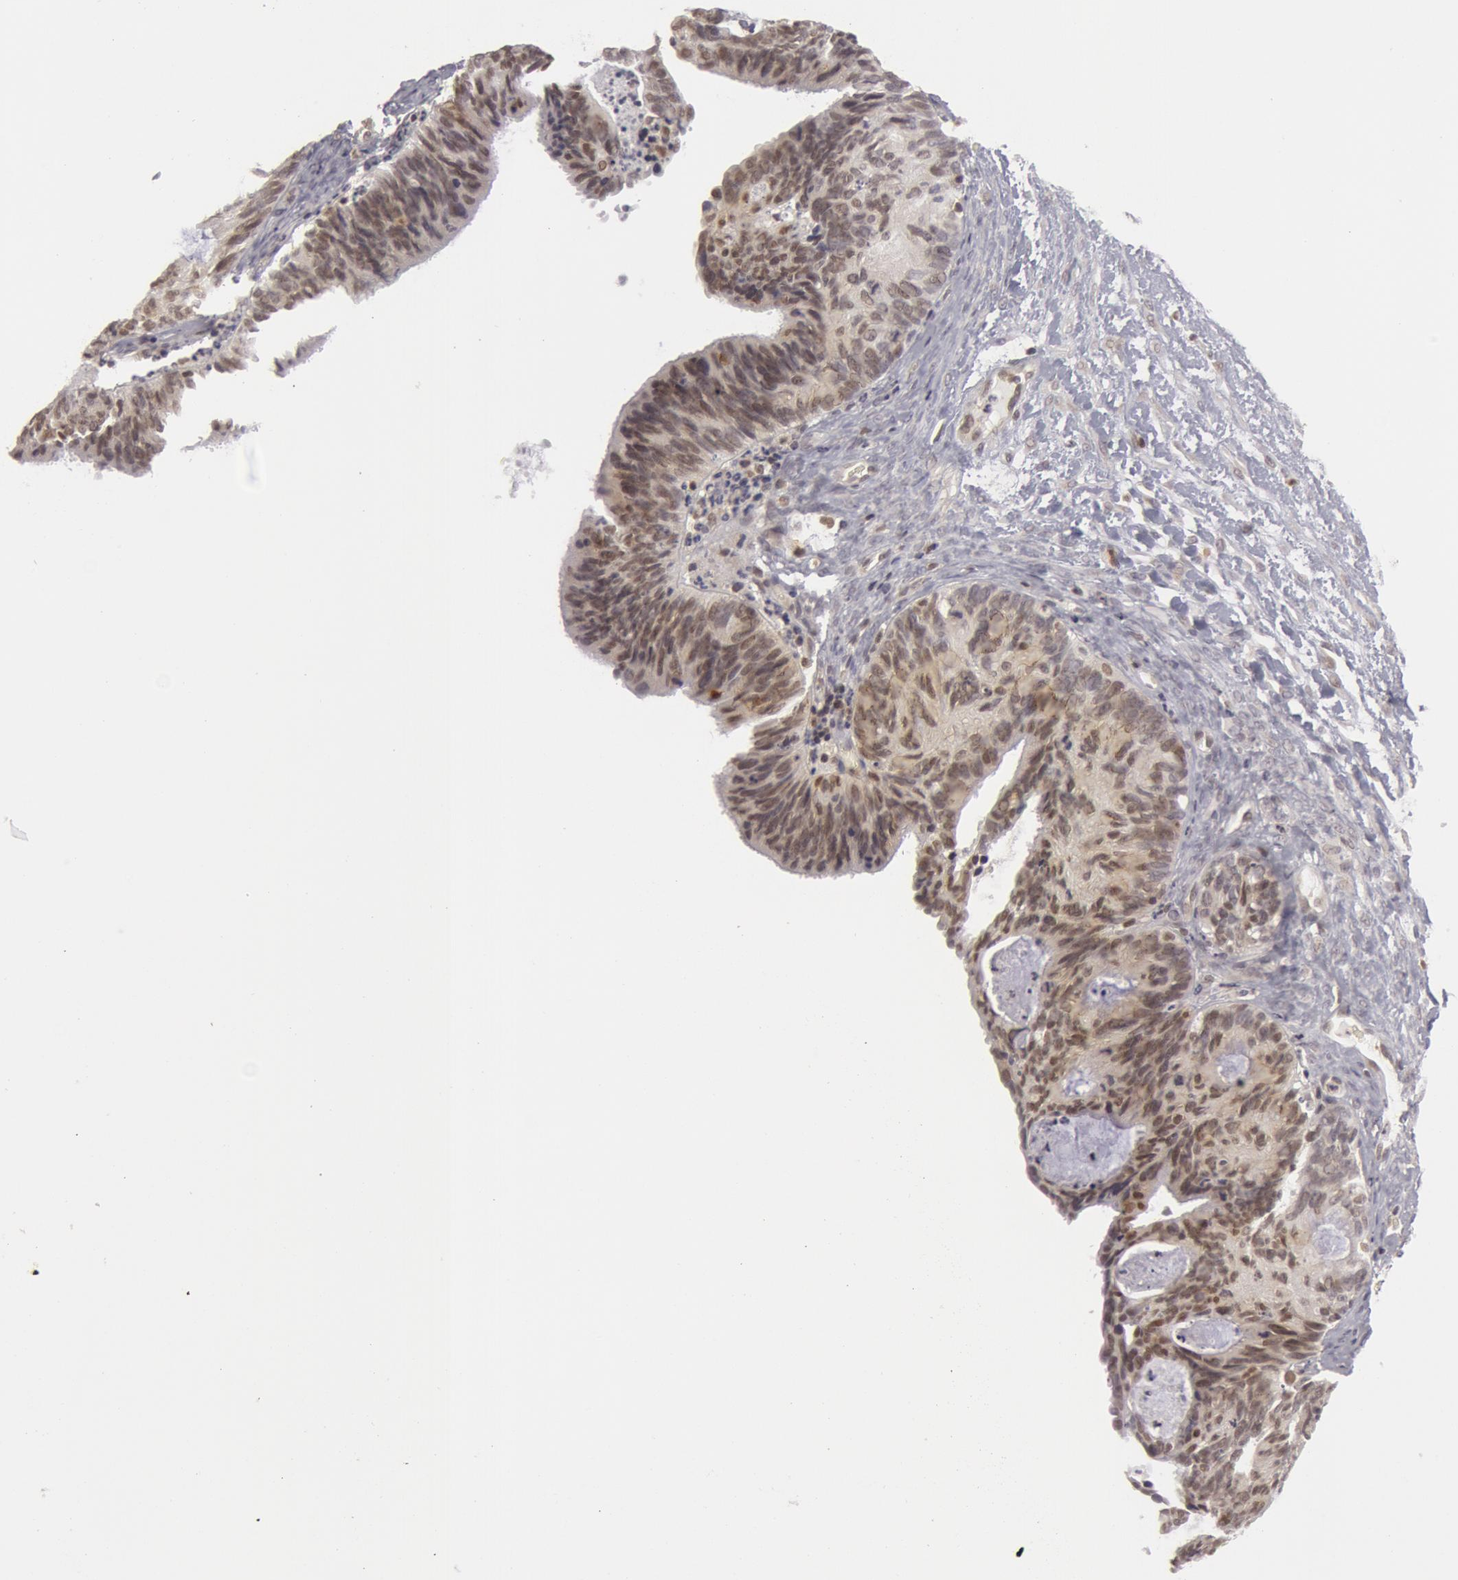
{"staining": {"intensity": "weak", "quantity": "<25%", "location": "nuclear"}, "tissue": "ovarian cancer", "cell_type": "Tumor cells", "image_type": "cancer", "snomed": [{"axis": "morphology", "description": "Carcinoma, endometroid"}, {"axis": "topography", "description": "Ovary"}], "caption": "IHC photomicrograph of ovarian cancer stained for a protein (brown), which exhibits no positivity in tumor cells.", "gene": "OASL", "patient": {"sex": "female", "age": 52}}